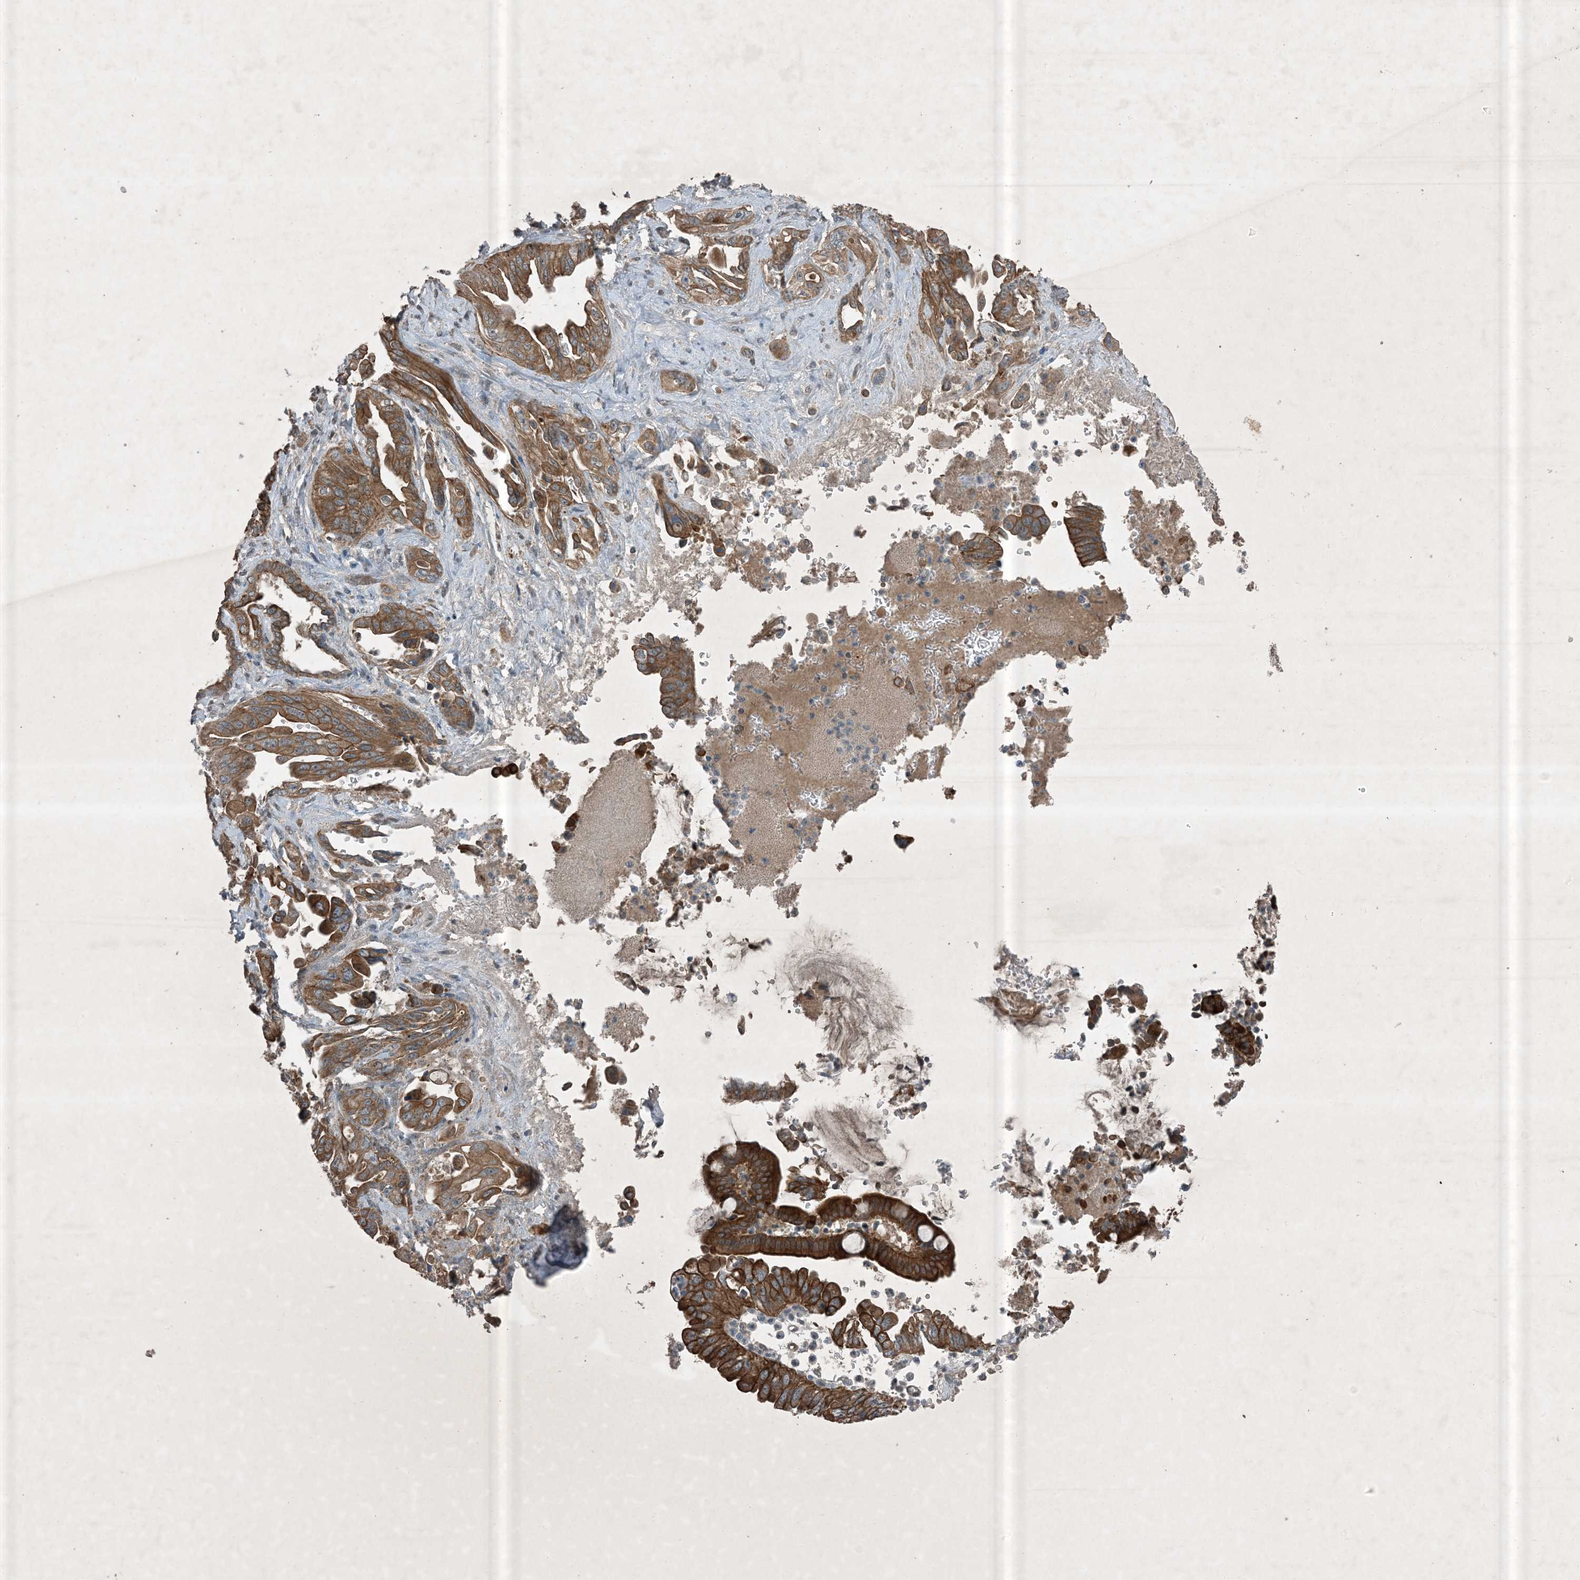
{"staining": {"intensity": "moderate", "quantity": ">75%", "location": "cytoplasmic/membranous"}, "tissue": "pancreatic cancer", "cell_type": "Tumor cells", "image_type": "cancer", "snomed": [{"axis": "morphology", "description": "Adenocarcinoma, NOS"}, {"axis": "topography", "description": "Pancreas"}], "caption": "Immunohistochemical staining of pancreatic cancer demonstrates moderate cytoplasmic/membranous protein expression in approximately >75% of tumor cells. Immunohistochemistry stains the protein of interest in brown and the nuclei are stained blue.", "gene": "MDN1", "patient": {"sex": "male", "age": 70}}